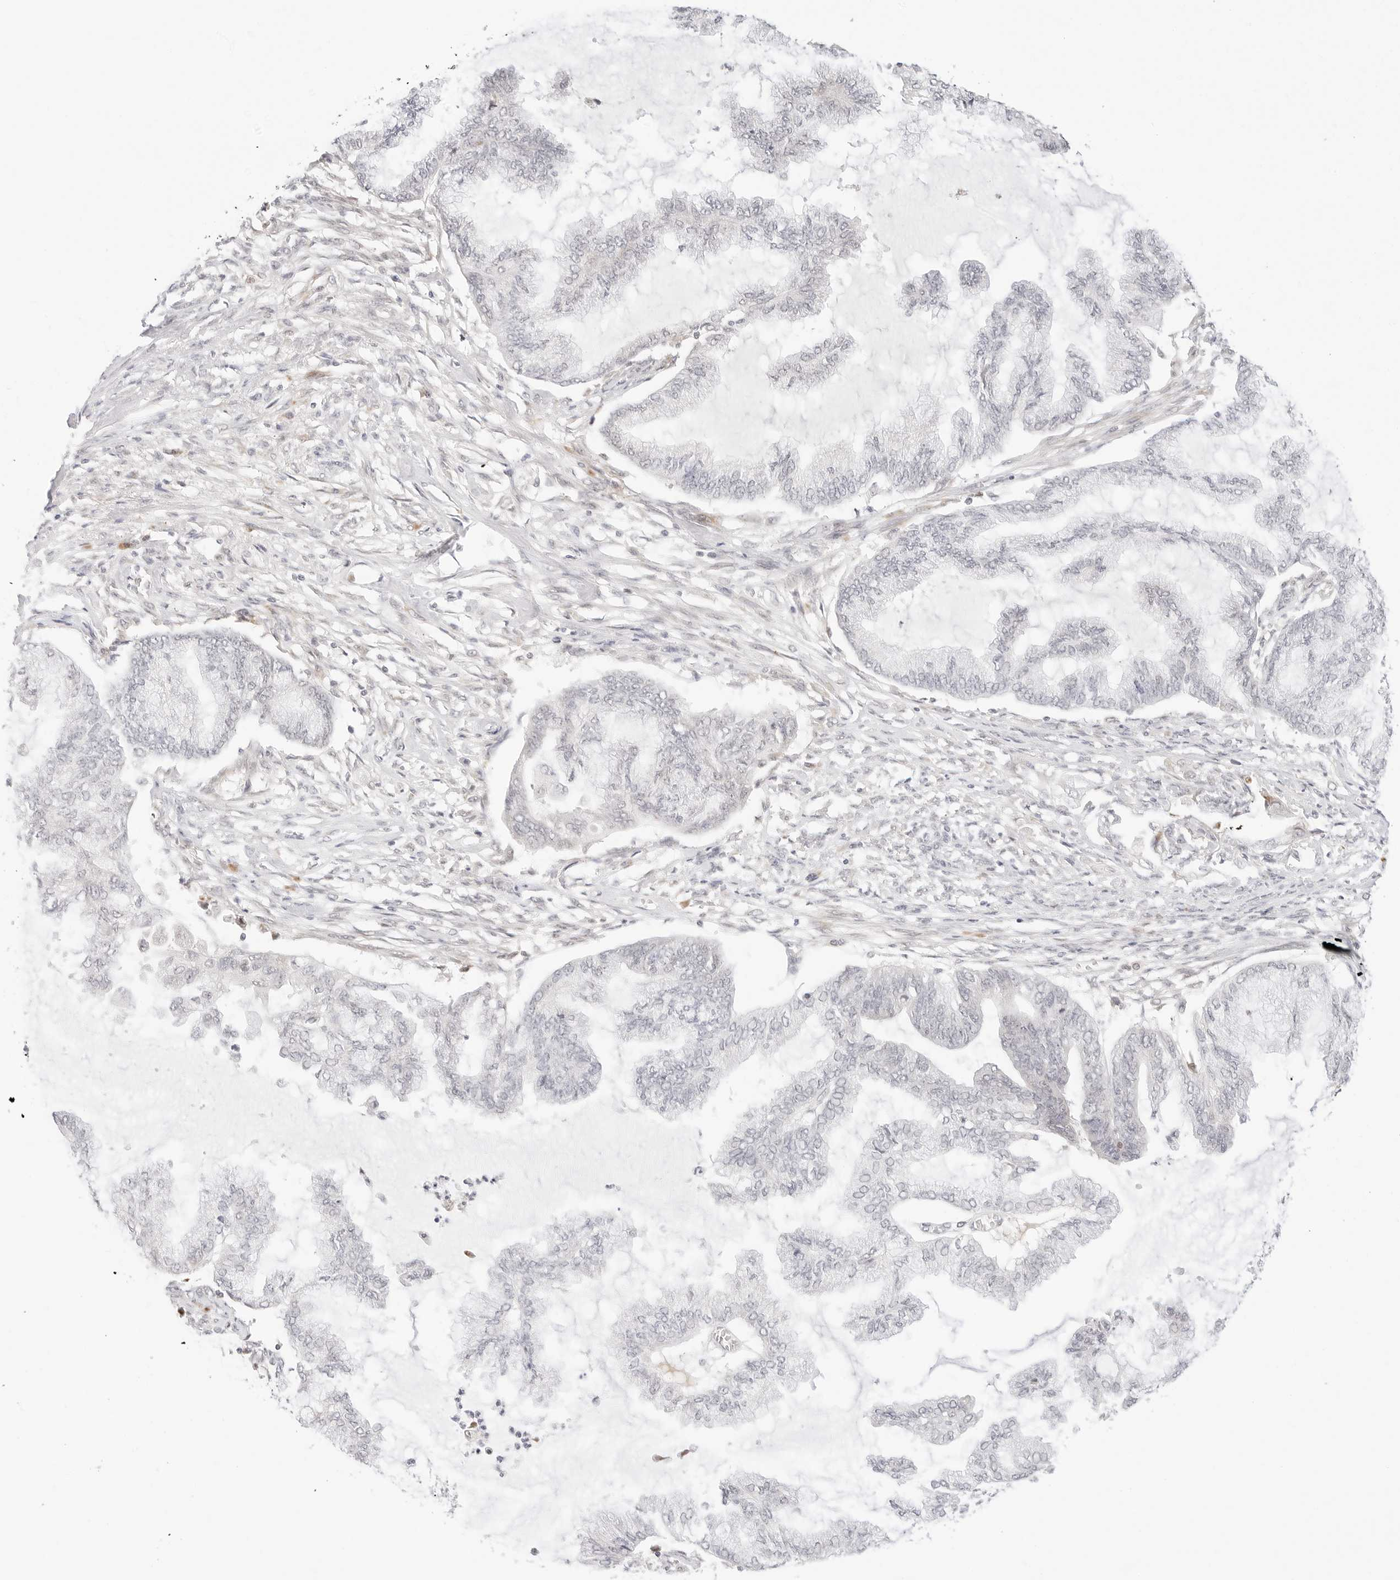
{"staining": {"intensity": "negative", "quantity": "none", "location": "none"}, "tissue": "endometrial cancer", "cell_type": "Tumor cells", "image_type": "cancer", "snomed": [{"axis": "morphology", "description": "Adenocarcinoma, NOS"}, {"axis": "topography", "description": "Endometrium"}], "caption": "A high-resolution image shows IHC staining of endometrial adenocarcinoma, which shows no significant expression in tumor cells.", "gene": "XKR4", "patient": {"sex": "female", "age": 86}}